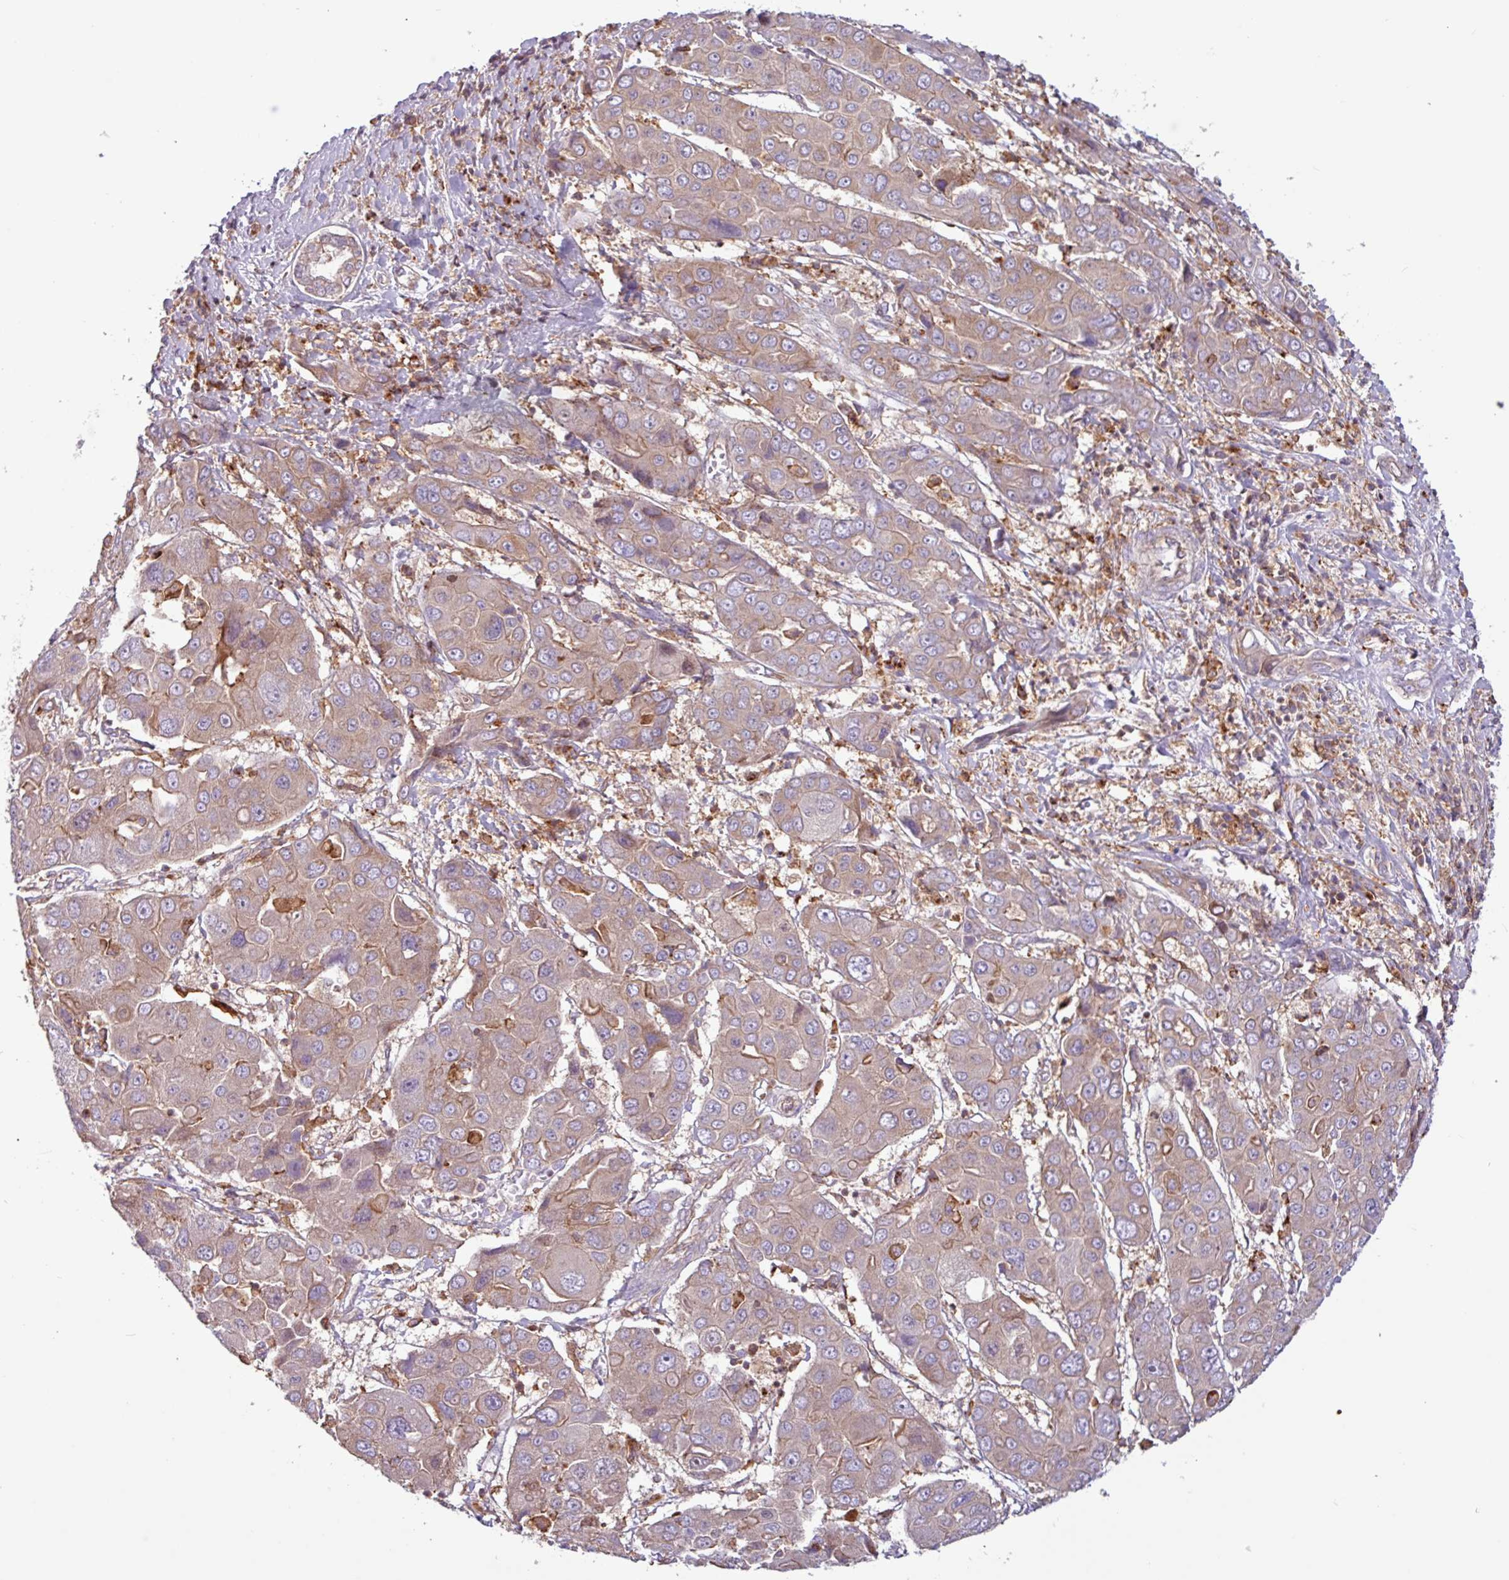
{"staining": {"intensity": "weak", "quantity": "25%-75%", "location": "cytoplasmic/membranous"}, "tissue": "liver cancer", "cell_type": "Tumor cells", "image_type": "cancer", "snomed": [{"axis": "morphology", "description": "Cholangiocarcinoma"}, {"axis": "topography", "description": "Liver"}], "caption": "Cholangiocarcinoma (liver) tissue demonstrates weak cytoplasmic/membranous expression in about 25%-75% of tumor cells Ihc stains the protein in brown and the nuclei are stained blue.", "gene": "ACTR3", "patient": {"sex": "male", "age": 67}}